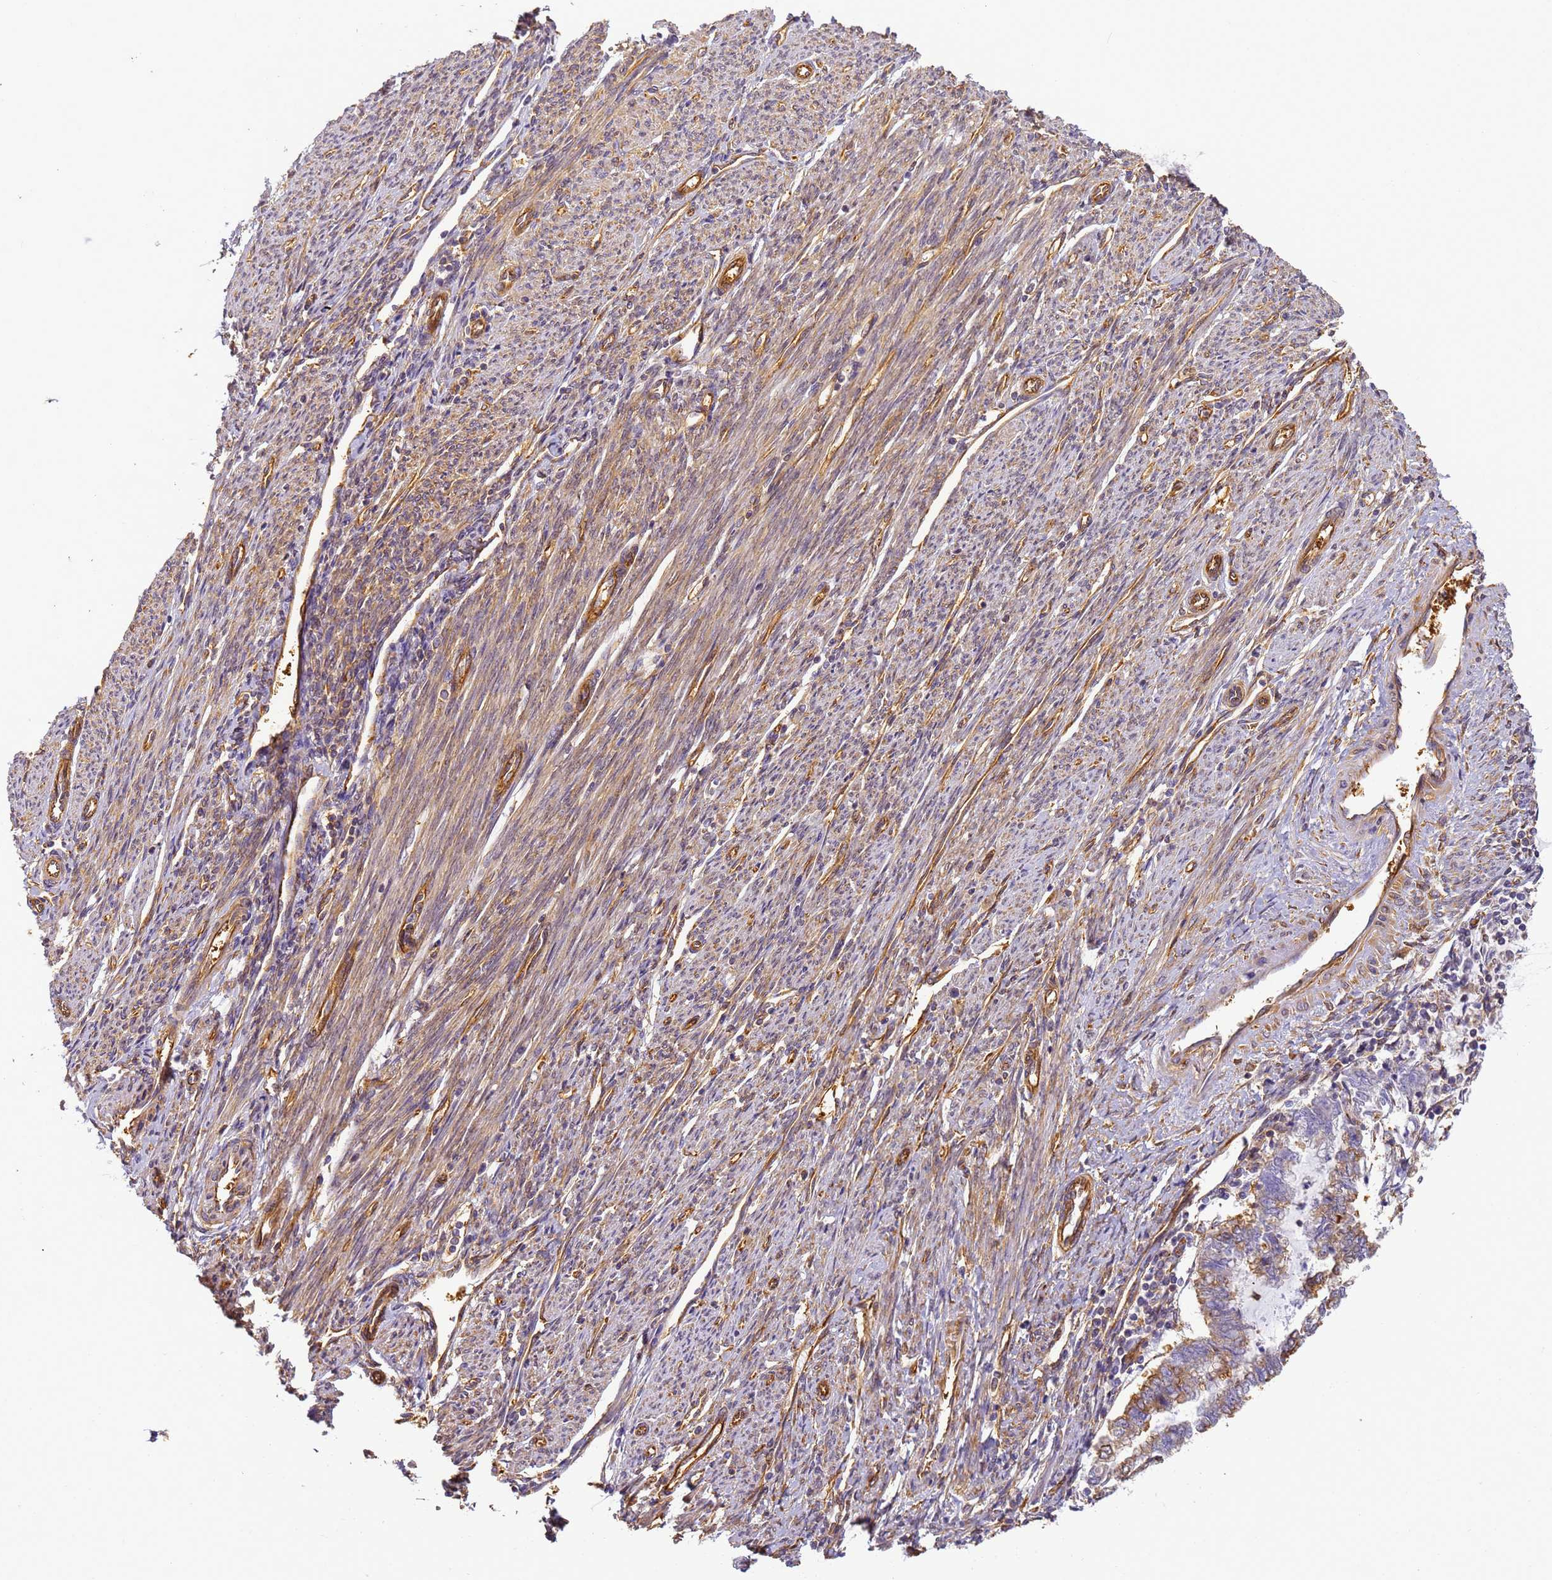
{"staining": {"intensity": "weak", "quantity": "<25%", "location": "cytoplasmic/membranous"}, "tissue": "endometrial cancer", "cell_type": "Tumor cells", "image_type": "cancer", "snomed": [{"axis": "morphology", "description": "Adenocarcinoma, NOS"}, {"axis": "topography", "description": "Endometrium"}], "caption": "Immunohistochemistry (IHC) of human adenocarcinoma (endometrial) reveals no expression in tumor cells.", "gene": "DYNC1I2", "patient": {"sex": "female", "age": 79}}